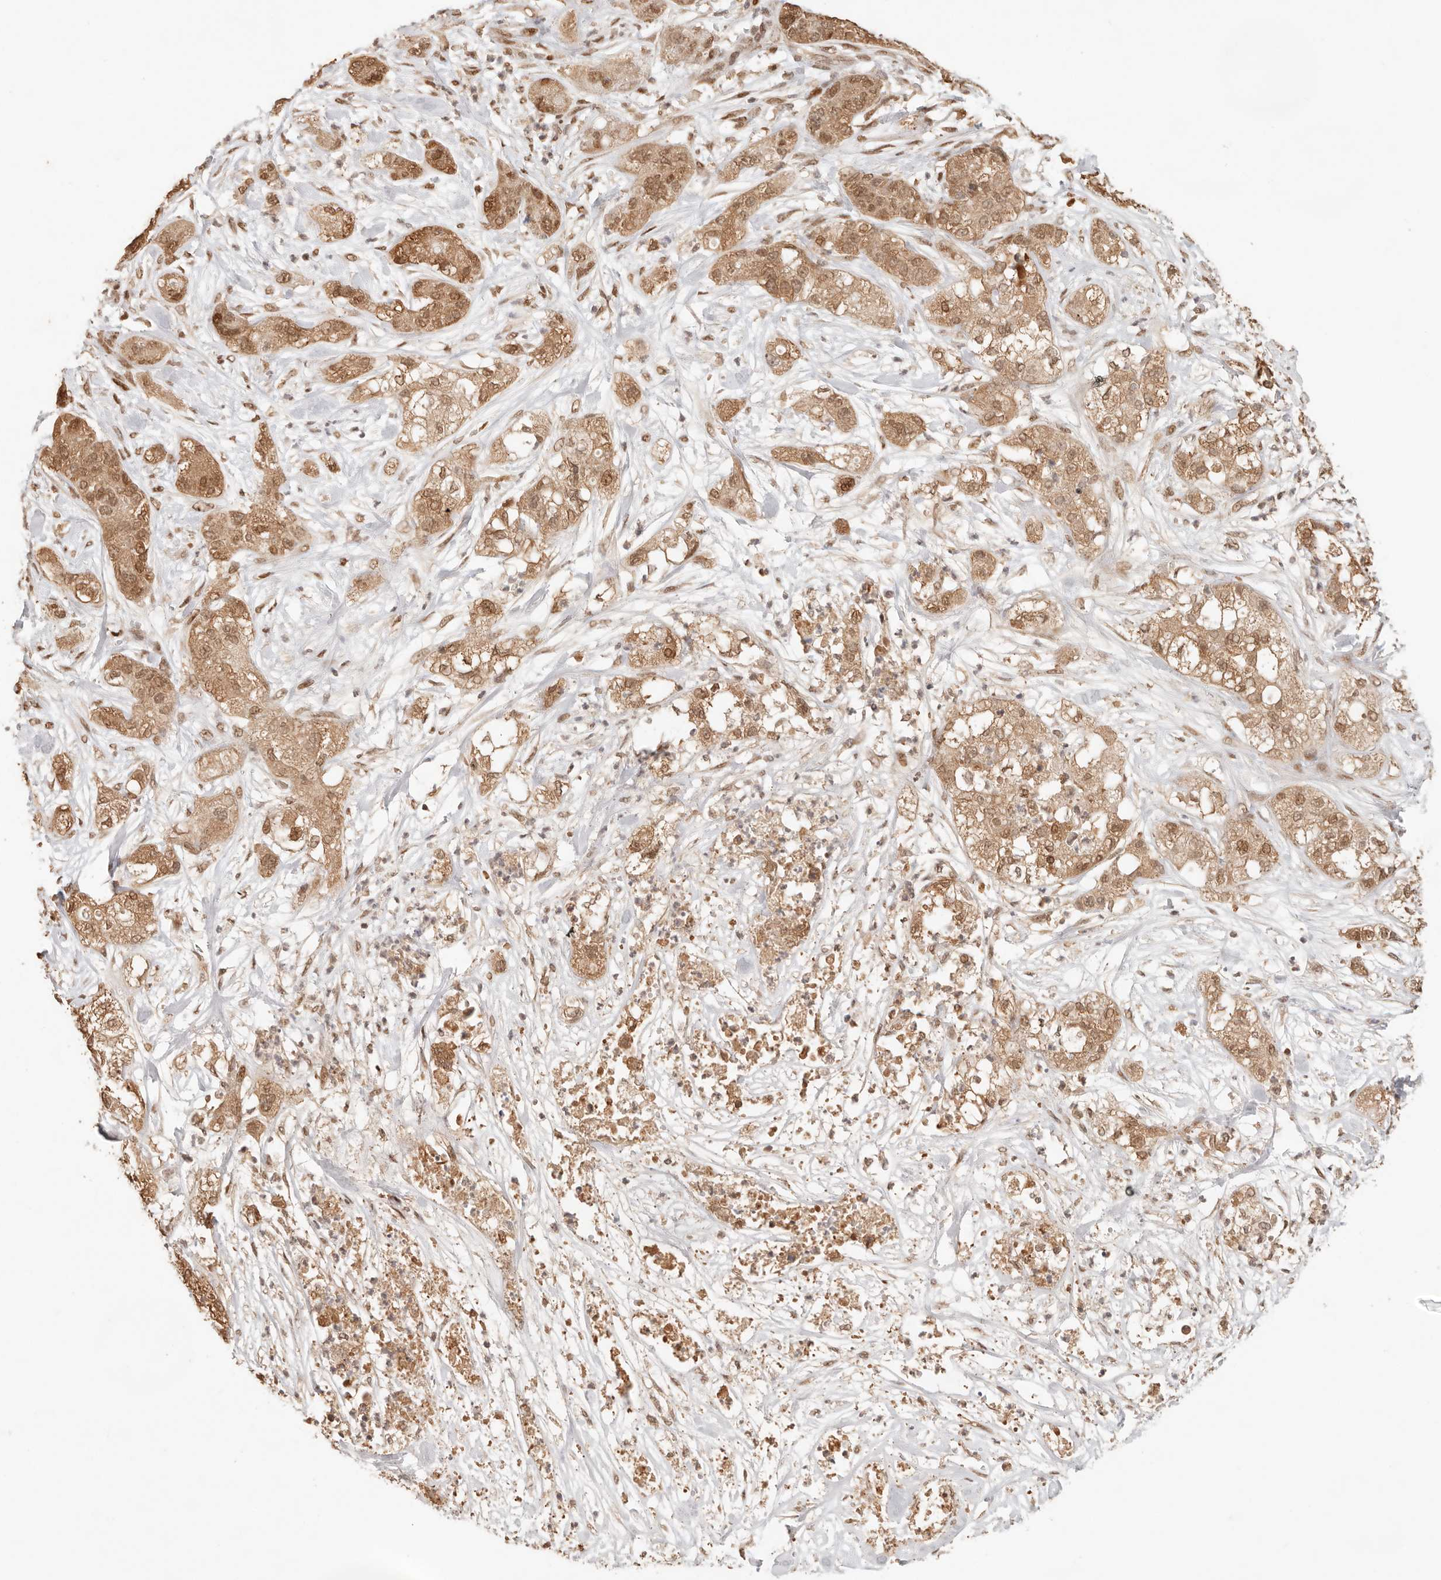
{"staining": {"intensity": "moderate", "quantity": ">75%", "location": "cytoplasmic/membranous,nuclear"}, "tissue": "pancreatic cancer", "cell_type": "Tumor cells", "image_type": "cancer", "snomed": [{"axis": "morphology", "description": "Adenocarcinoma, NOS"}, {"axis": "topography", "description": "Pancreas"}], "caption": "Pancreatic adenocarcinoma stained with immunohistochemistry (IHC) exhibits moderate cytoplasmic/membranous and nuclear positivity in approximately >75% of tumor cells.", "gene": "NPAS2", "patient": {"sex": "female", "age": 78}}